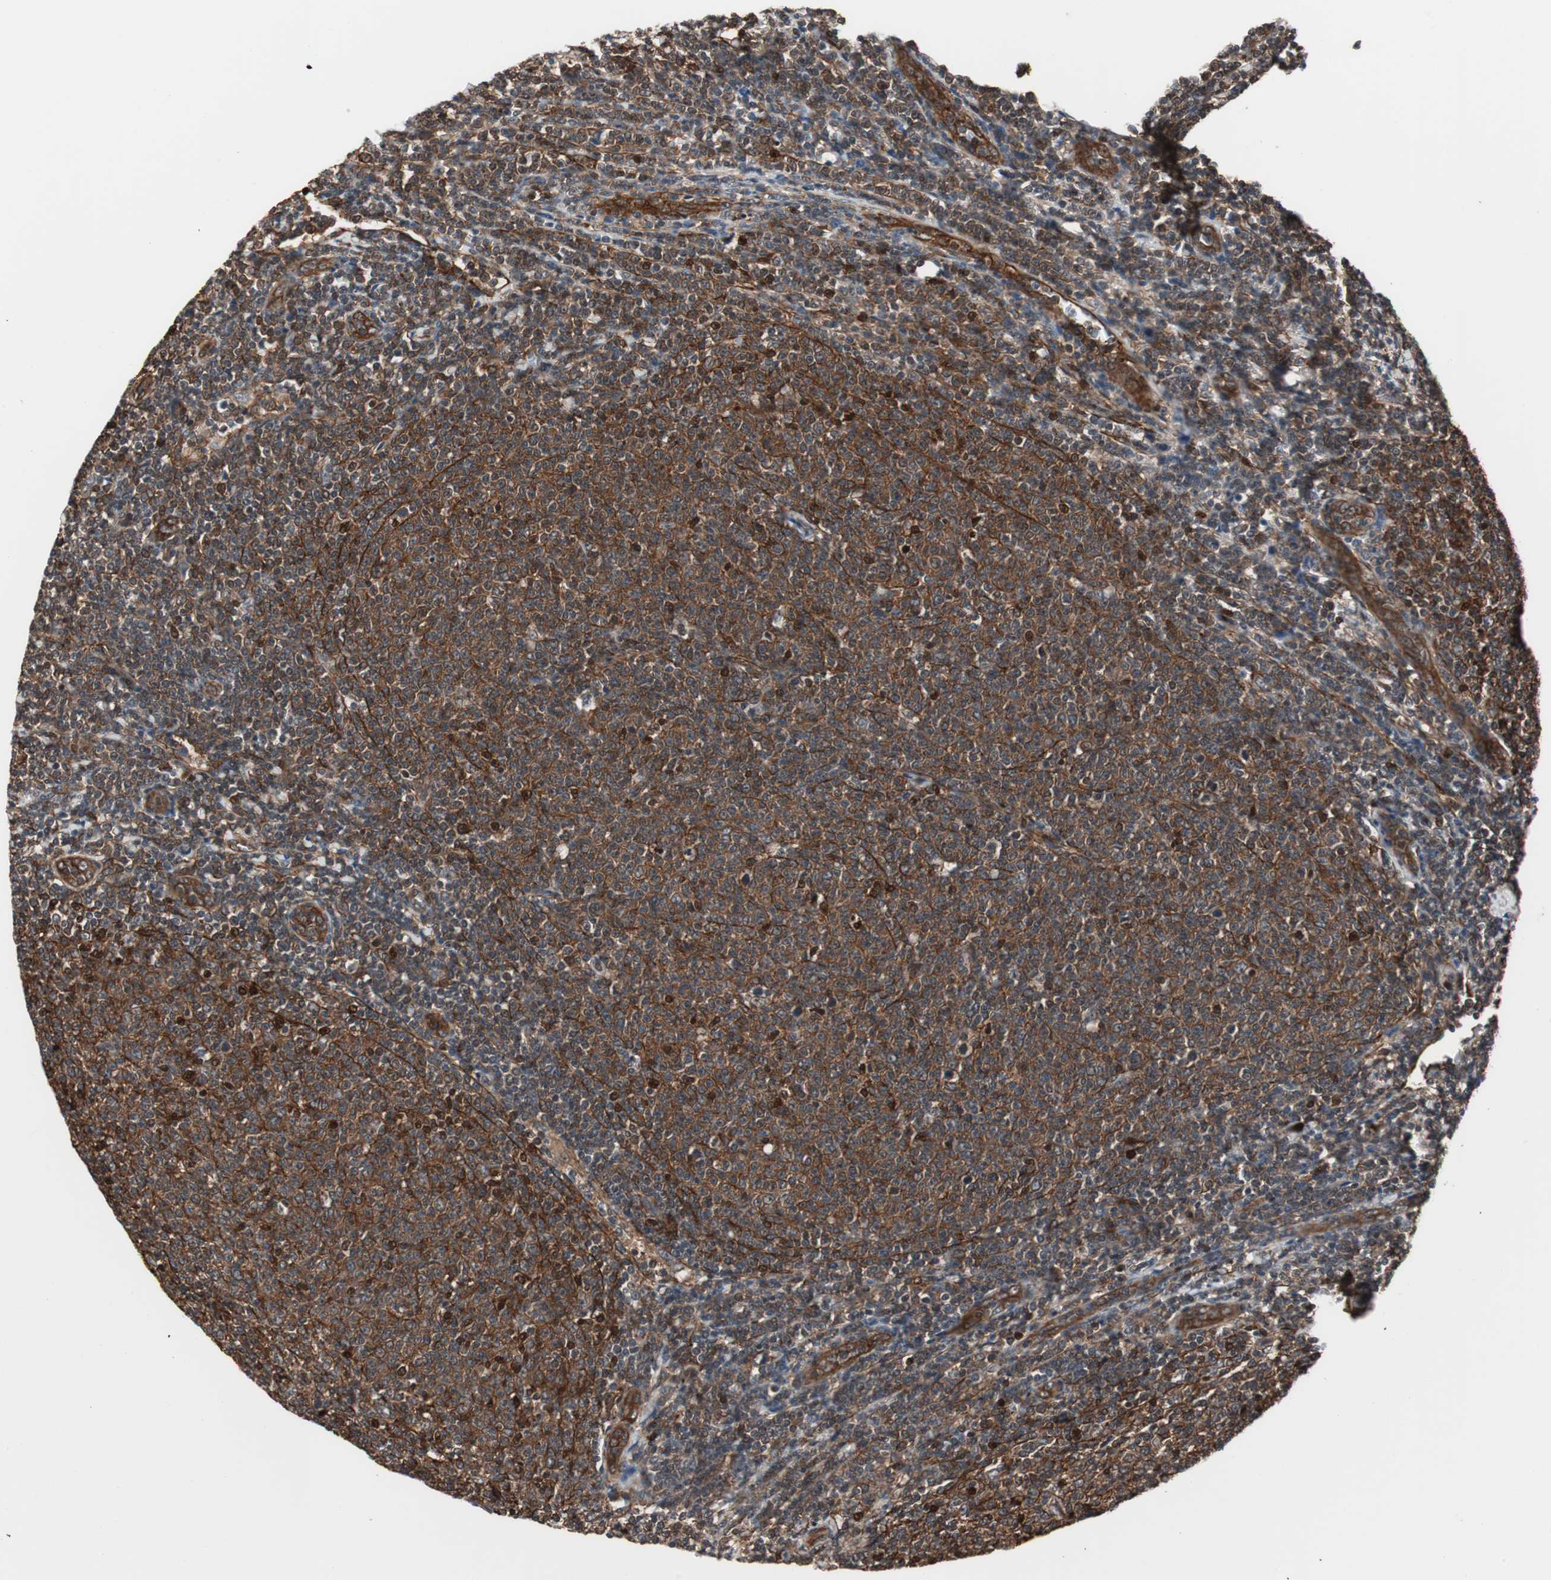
{"staining": {"intensity": "strong", "quantity": ">75%", "location": "cytoplasmic/membranous,nuclear"}, "tissue": "lymphoma", "cell_type": "Tumor cells", "image_type": "cancer", "snomed": [{"axis": "morphology", "description": "Malignant lymphoma, non-Hodgkin's type, Low grade"}, {"axis": "topography", "description": "Lymph node"}], "caption": "The immunohistochemical stain labels strong cytoplasmic/membranous and nuclear positivity in tumor cells of lymphoma tissue. The staining is performed using DAB brown chromogen to label protein expression. The nuclei are counter-stained blue using hematoxylin.", "gene": "PTPN11", "patient": {"sex": "male", "age": 66}}